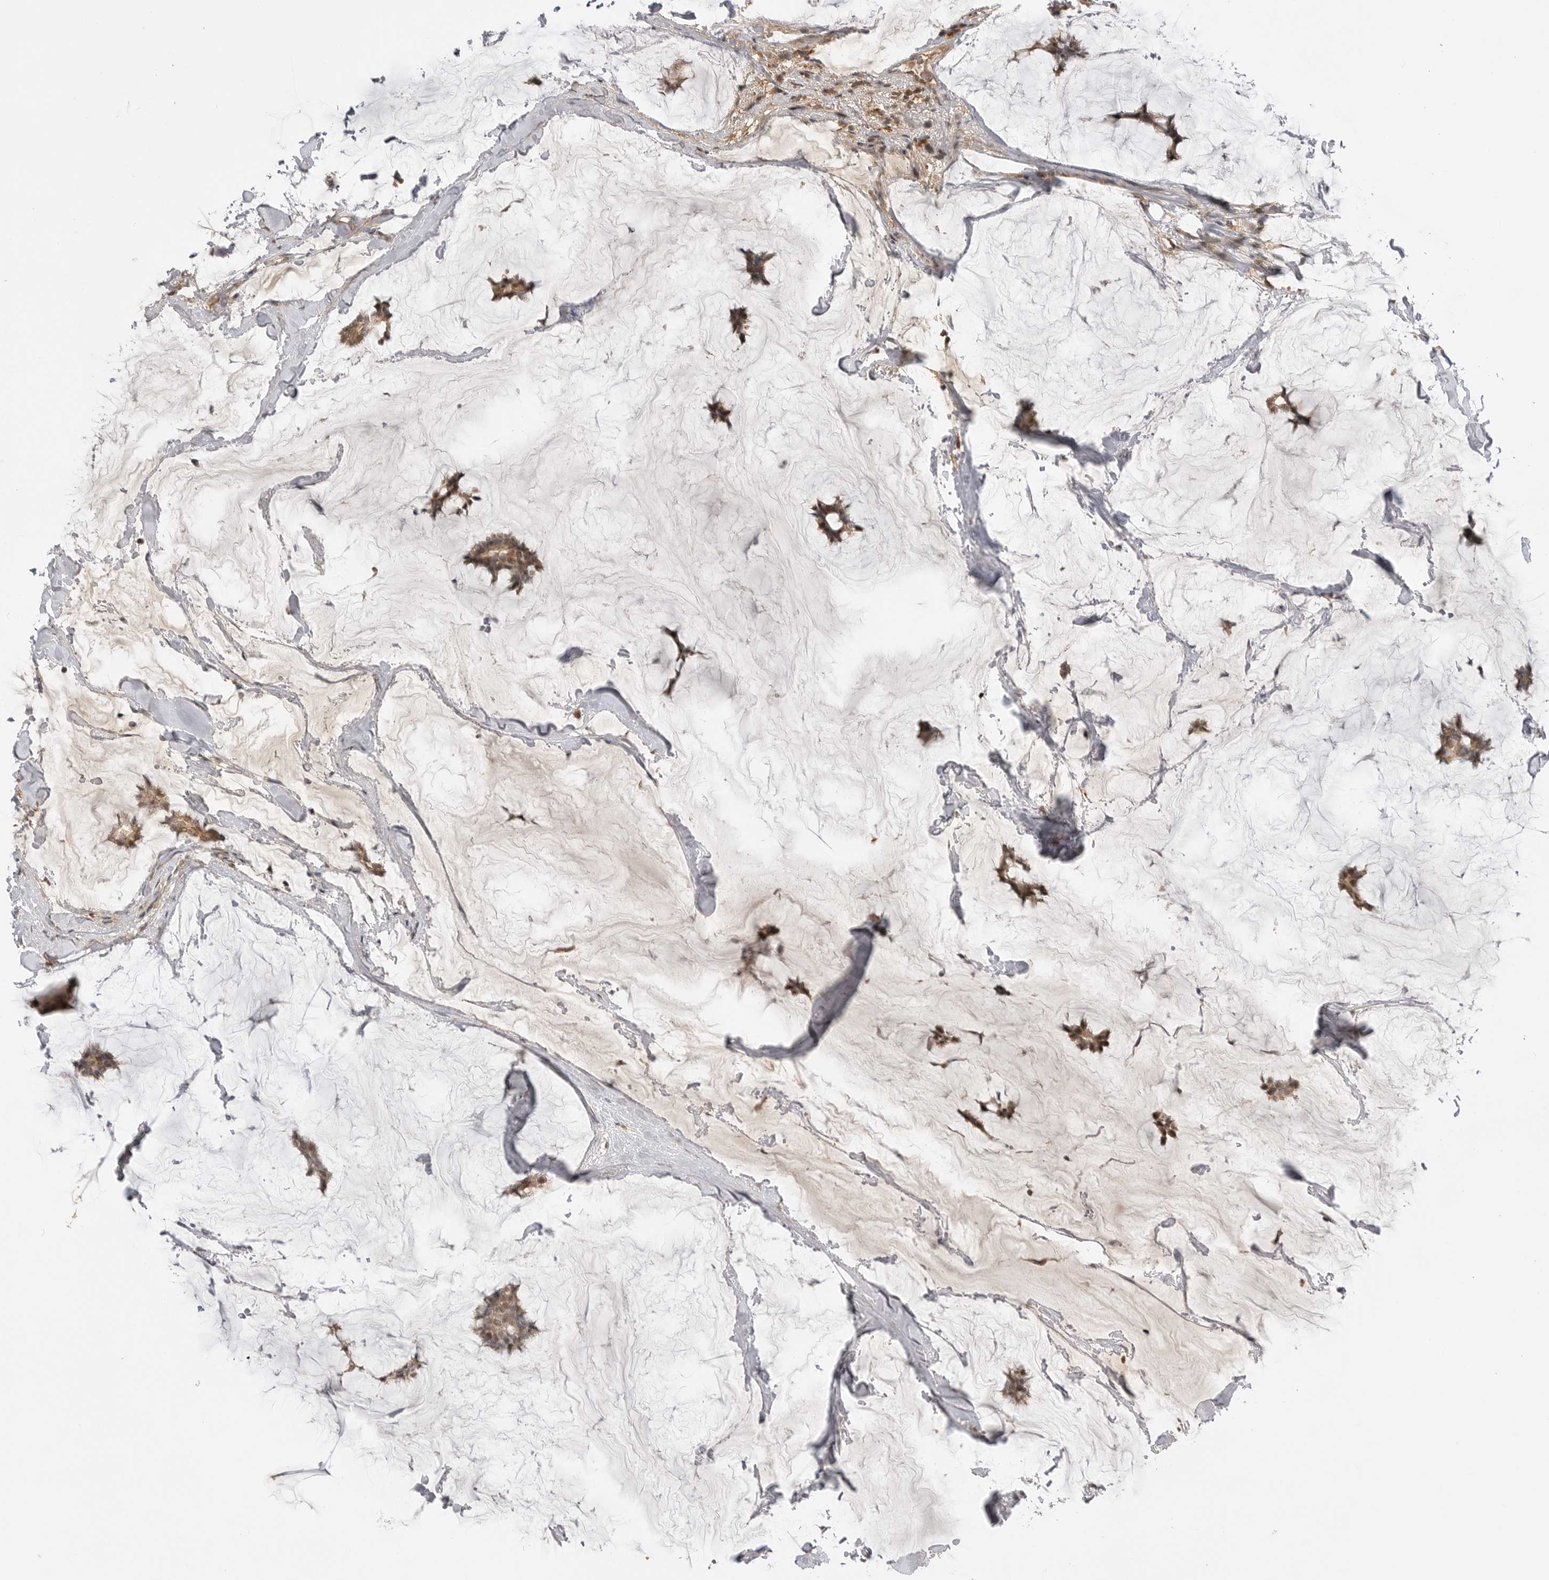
{"staining": {"intensity": "weak", "quantity": ">75%", "location": "cytoplasmic/membranous,nuclear"}, "tissue": "breast cancer", "cell_type": "Tumor cells", "image_type": "cancer", "snomed": [{"axis": "morphology", "description": "Duct carcinoma"}, {"axis": "topography", "description": "Breast"}], "caption": "Human breast cancer stained for a protein (brown) displays weak cytoplasmic/membranous and nuclear positive staining in about >75% of tumor cells.", "gene": "ASPSCR1", "patient": {"sex": "female", "age": 93}}